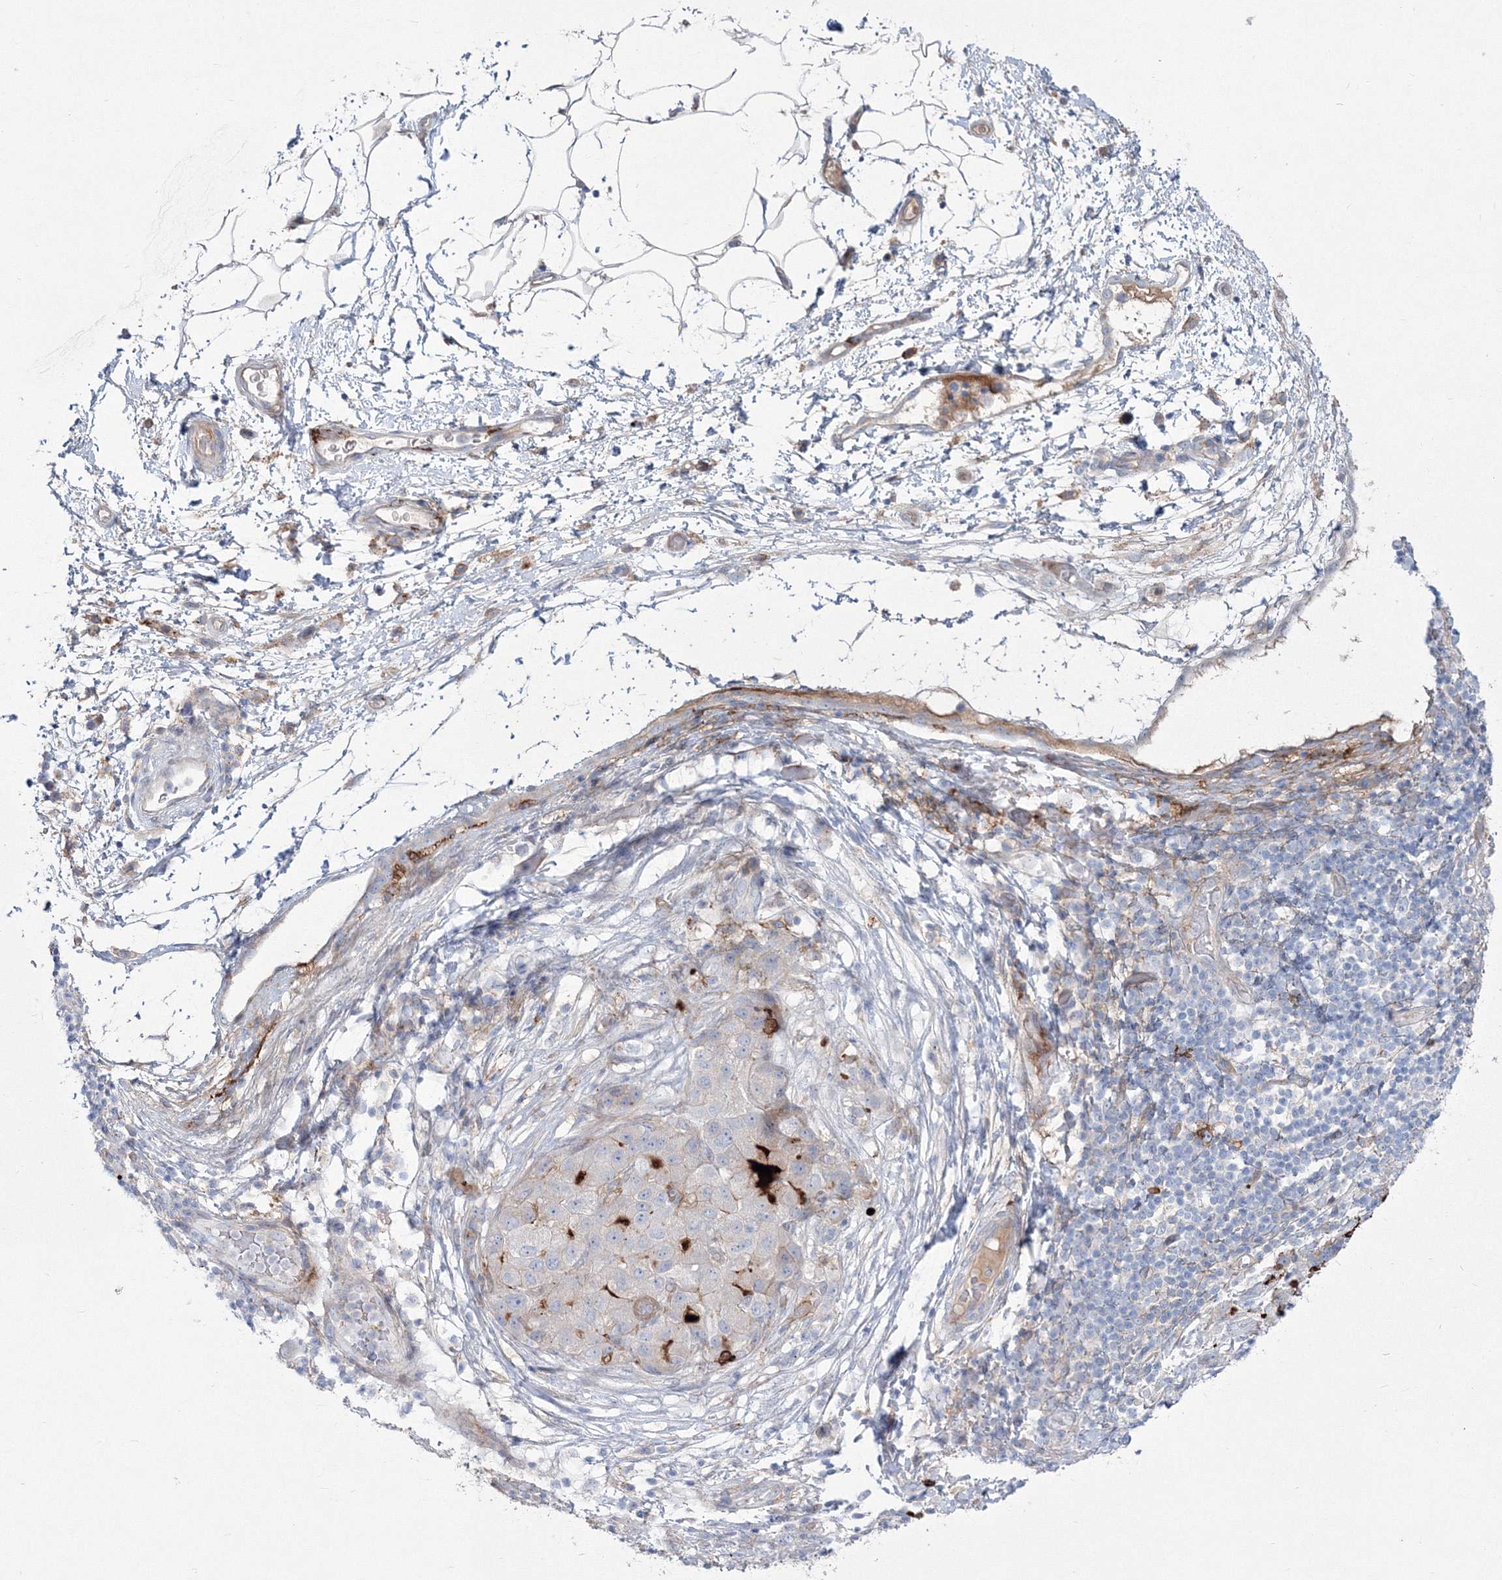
{"staining": {"intensity": "negative", "quantity": "none", "location": "none"}, "tissue": "liver cancer", "cell_type": "Tumor cells", "image_type": "cancer", "snomed": [{"axis": "morphology", "description": "Carcinoma, Hepatocellular, NOS"}, {"axis": "topography", "description": "Liver"}], "caption": "This is an immunohistochemistry (IHC) histopathology image of liver cancer. There is no positivity in tumor cells.", "gene": "HYAL2", "patient": {"sex": "male", "age": 80}}